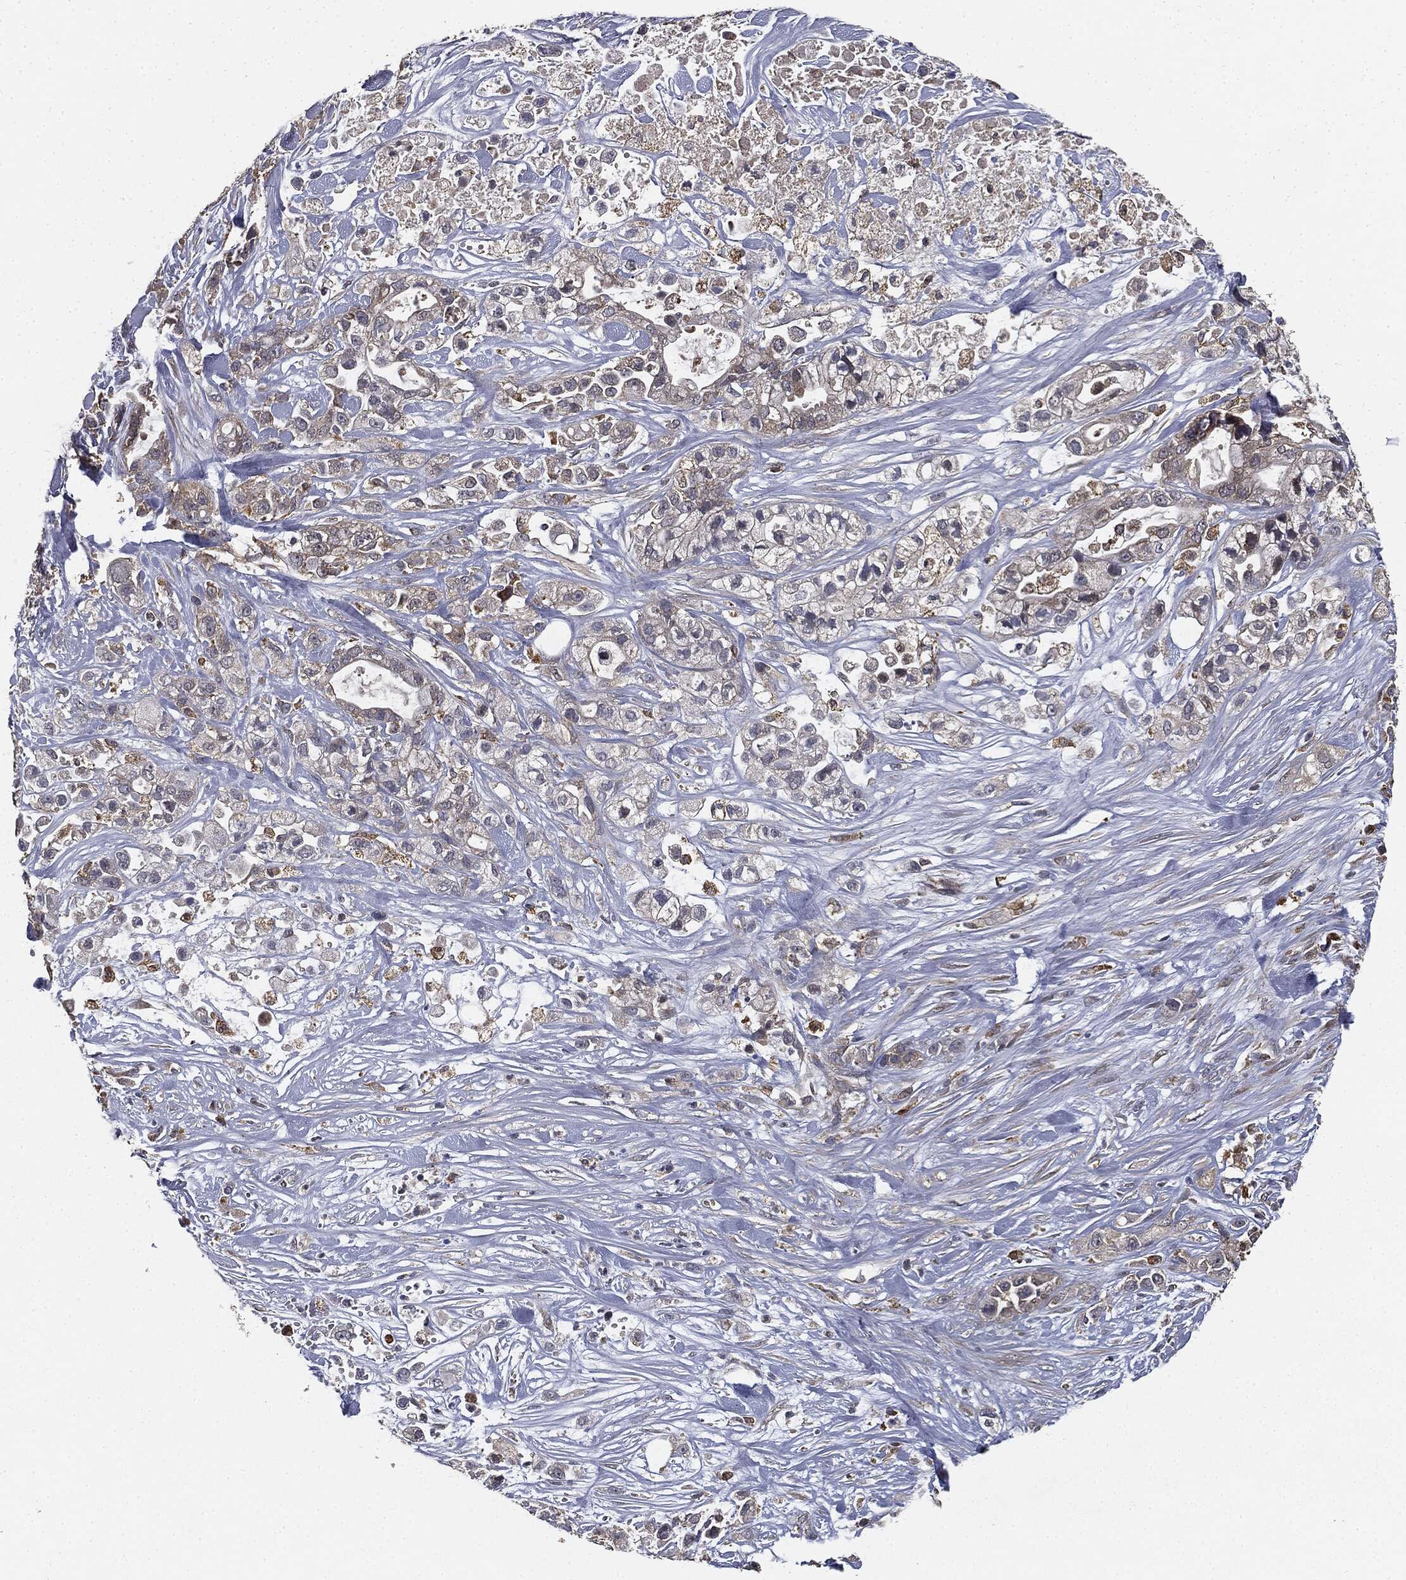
{"staining": {"intensity": "weak", "quantity": "<25%", "location": "cytoplasmic/membranous"}, "tissue": "pancreatic cancer", "cell_type": "Tumor cells", "image_type": "cancer", "snomed": [{"axis": "morphology", "description": "Adenocarcinoma, NOS"}, {"axis": "topography", "description": "Pancreas"}], "caption": "DAB immunohistochemical staining of pancreatic cancer demonstrates no significant positivity in tumor cells.", "gene": "MIER2", "patient": {"sex": "male", "age": 44}}